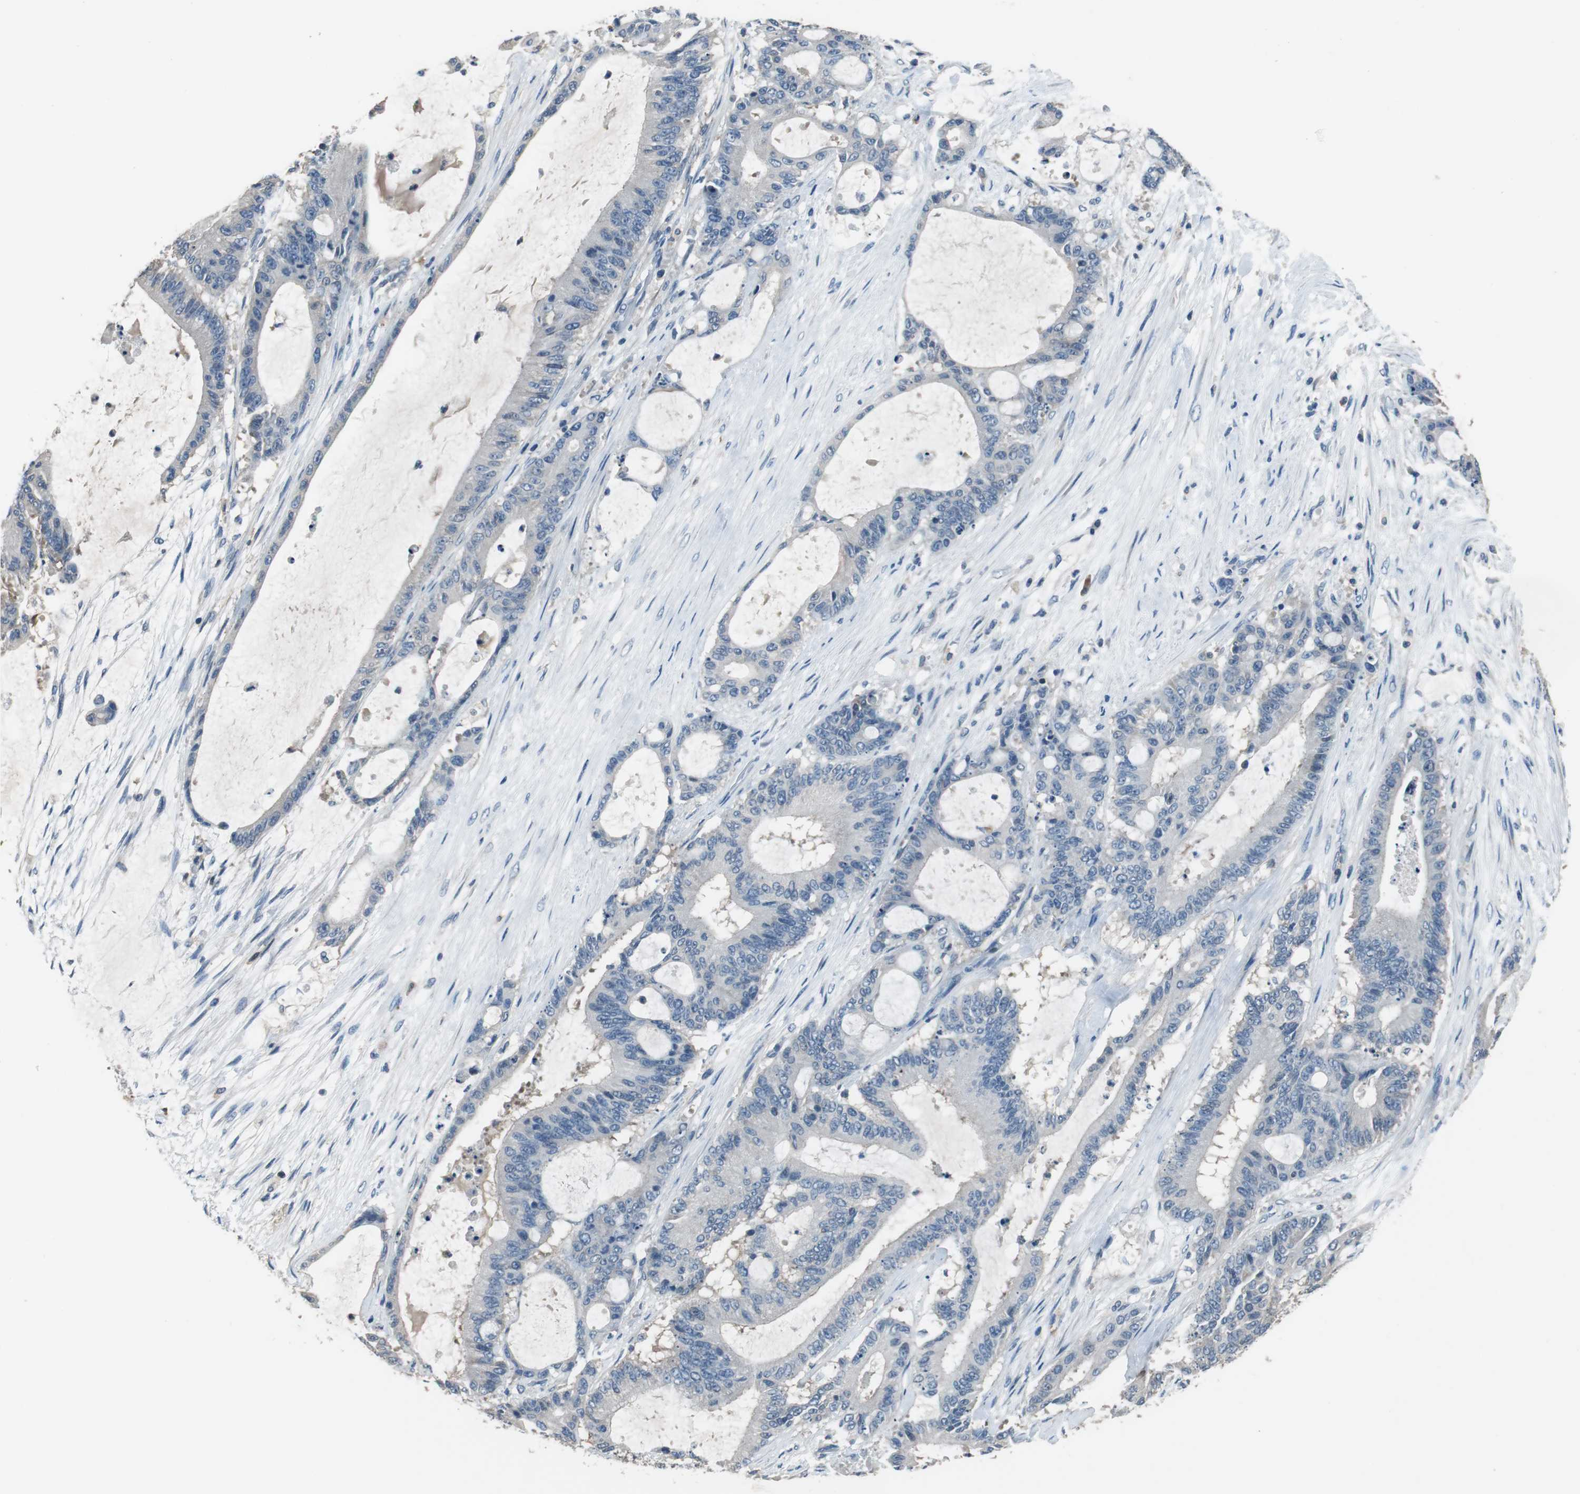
{"staining": {"intensity": "negative", "quantity": "none", "location": "none"}, "tissue": "liver cancer", "cell_type": "Tumor cells", "image_type": "cancer", "snomed": [{"axis": "morphology", "description": "Cholangiocarcinoma"}, {"axis": "topography", "description": "Liver"}], "caption": "Immunohistochemistry micrograph of neoplastic tissue: human liver cancer stained with DAB (3,3'-diaminobenzidine) displays no significant protein positivity in tumor cells.", "gene": "PRKCA", "patient": {"sex": "female", "age": 73}}